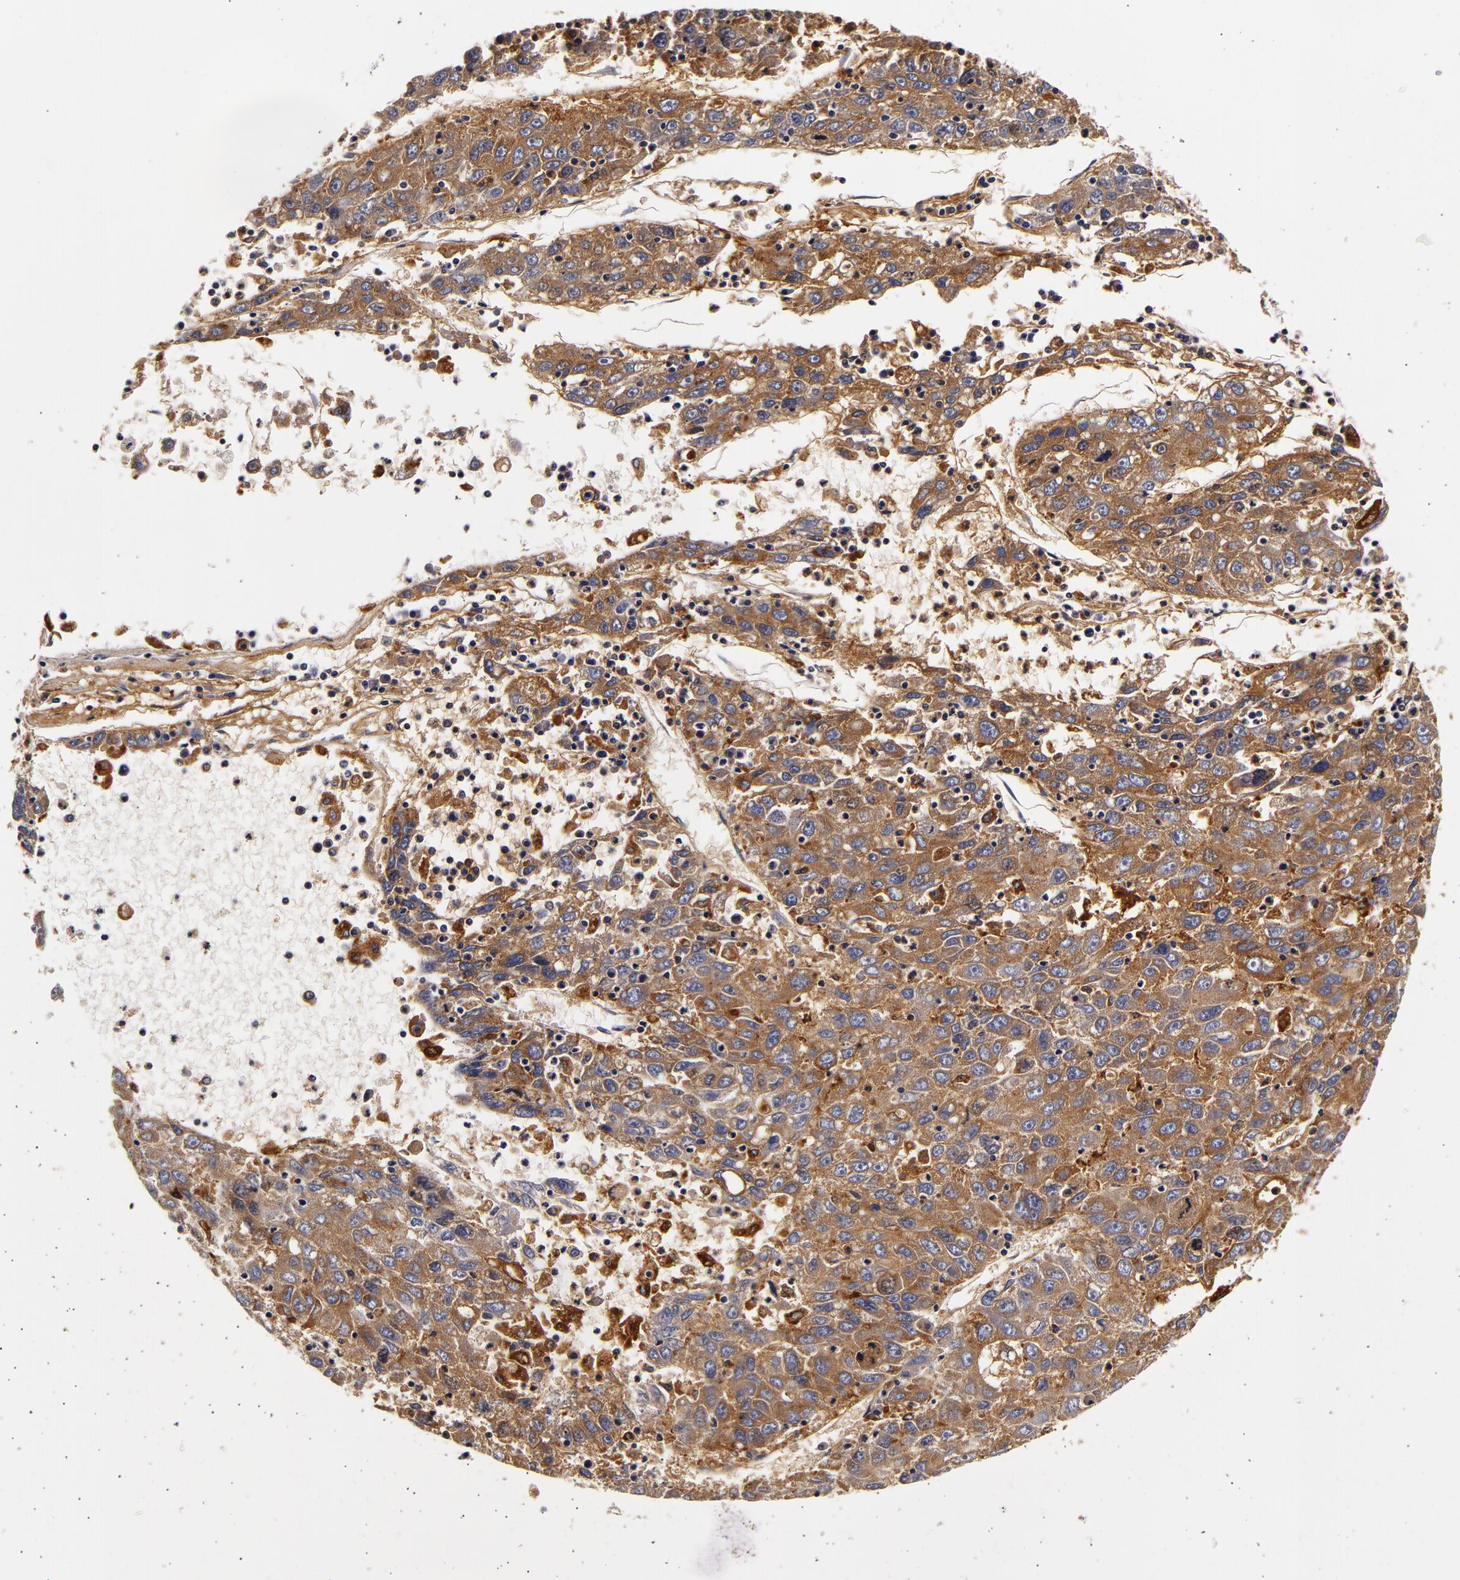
{"staining": {"intensity": "moderate", "quantity": ">75%", "location": "cytoplasmic/membranous"}, "tissue": "liver cancer", "cell_type": "Tumor cells", "image_type": "cancer", "snomed": [{"axis": "morphology", "description": "Carcinoma, Hepatocellular, NOS"}, {"axis": "topography", "description": "Liver"}], "caption": "A medium amount of moderate cytoplasmic/membranous staining is seen in about >75% of tumor cells in liver cancer (hepatocellular carcinoma) tissue.", "gene": "LGALS3BP", "patient": {"sex": "male", "age": 49}}